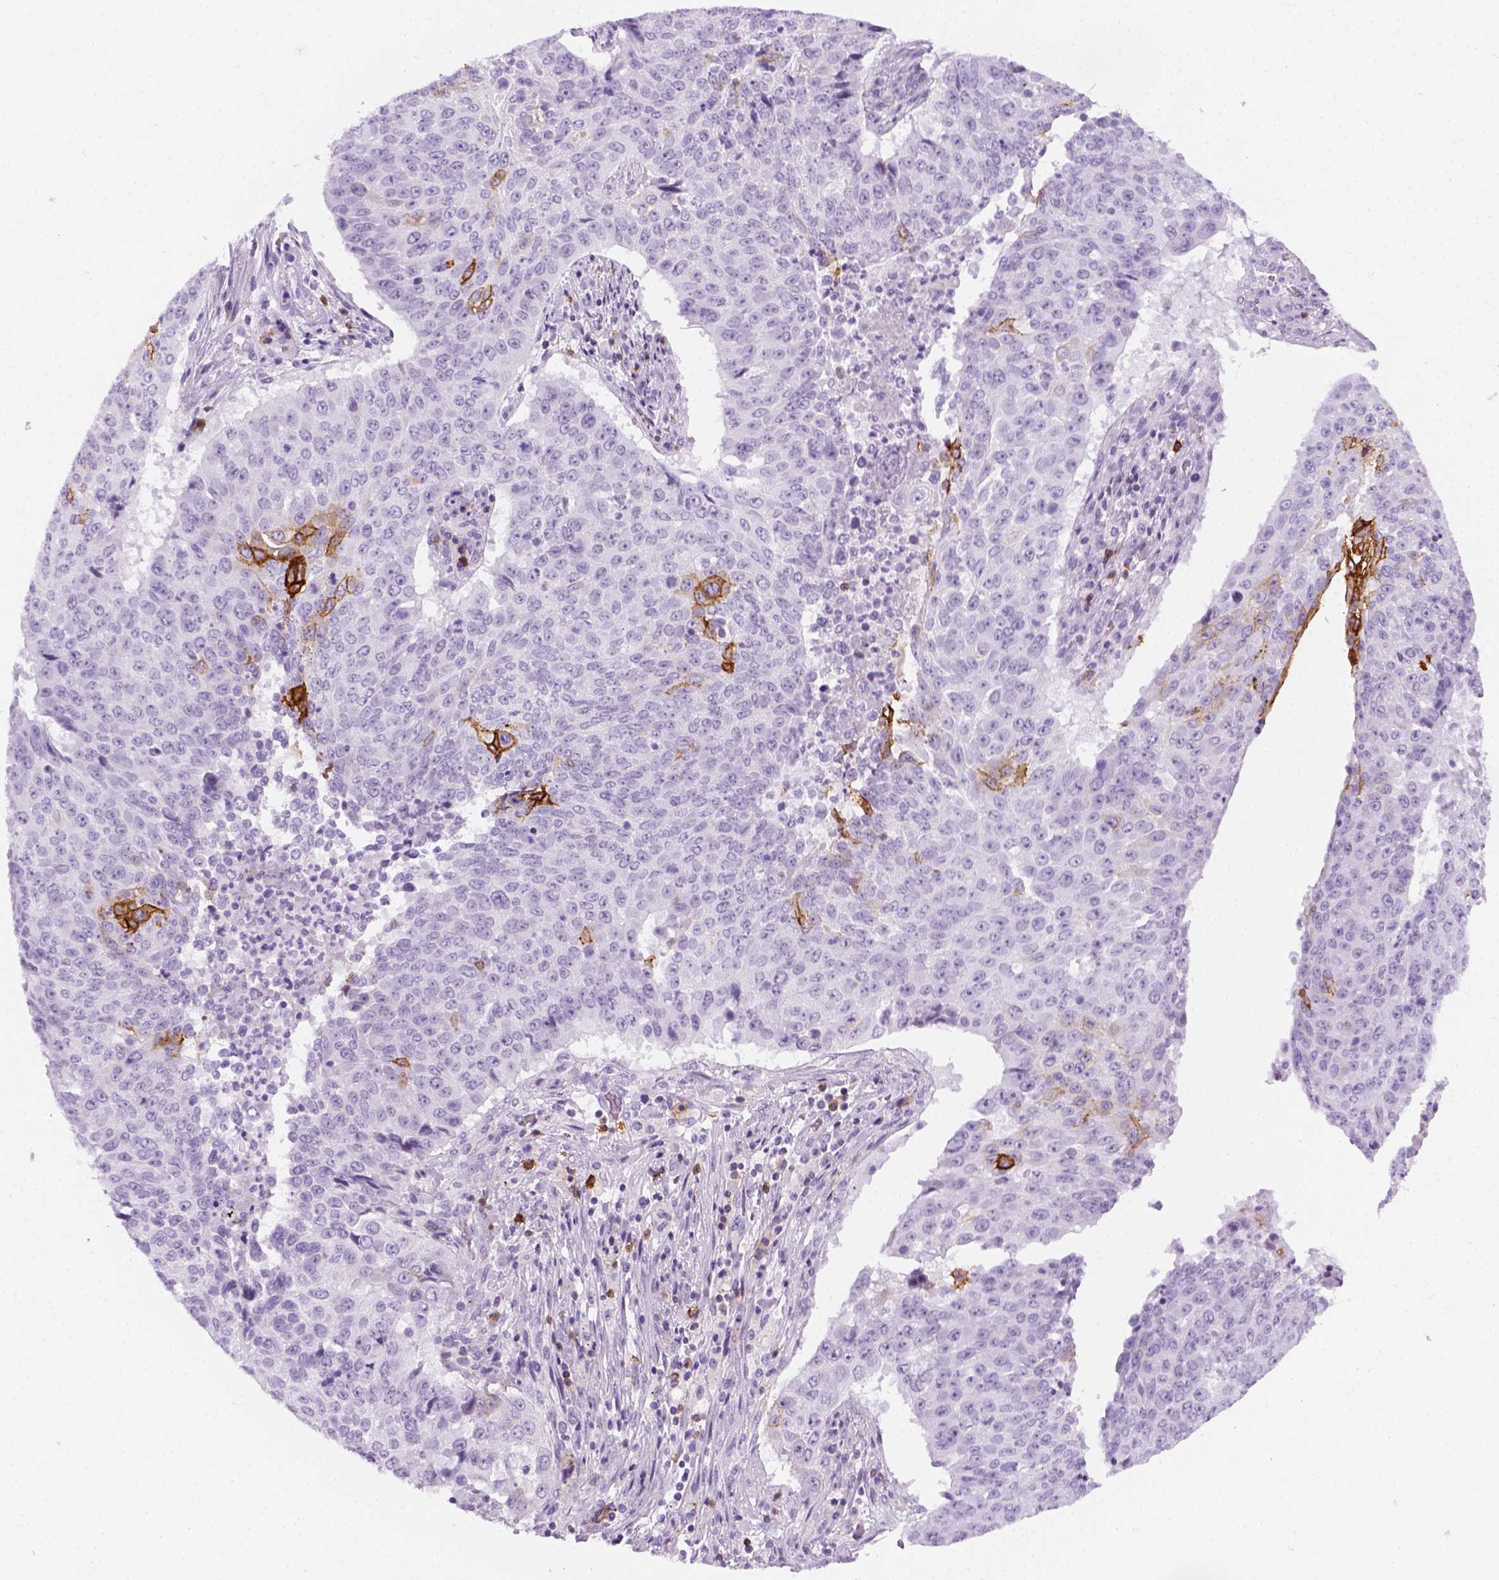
{"staining": {"intensity": "strong", "quantity": "<25%", "location": "cytoplasmic/membranous"}, "tissue": "lung cancer", "cell_type": "Tumor cells", "image_type": "cancer", "snomed": [{"axis": "morphology", "description": "Normal tissue, NOS"}, {"axis": "morphology", "description": "Squamous cell carcinoma, NOS"}, {"axis": "topography", "description": "Bronchus"}, {"axis": "topography", "description": "Lung"}], "caption": "A high-resolution micrograph shows IHC staining of lung cancer (squamous cell carcinoma), which displays strong cytoplasmic/membranous staining in about <25% of tumor cells.", "gene": "AQP3", "patient": {"sex": "male", "age": 64}}